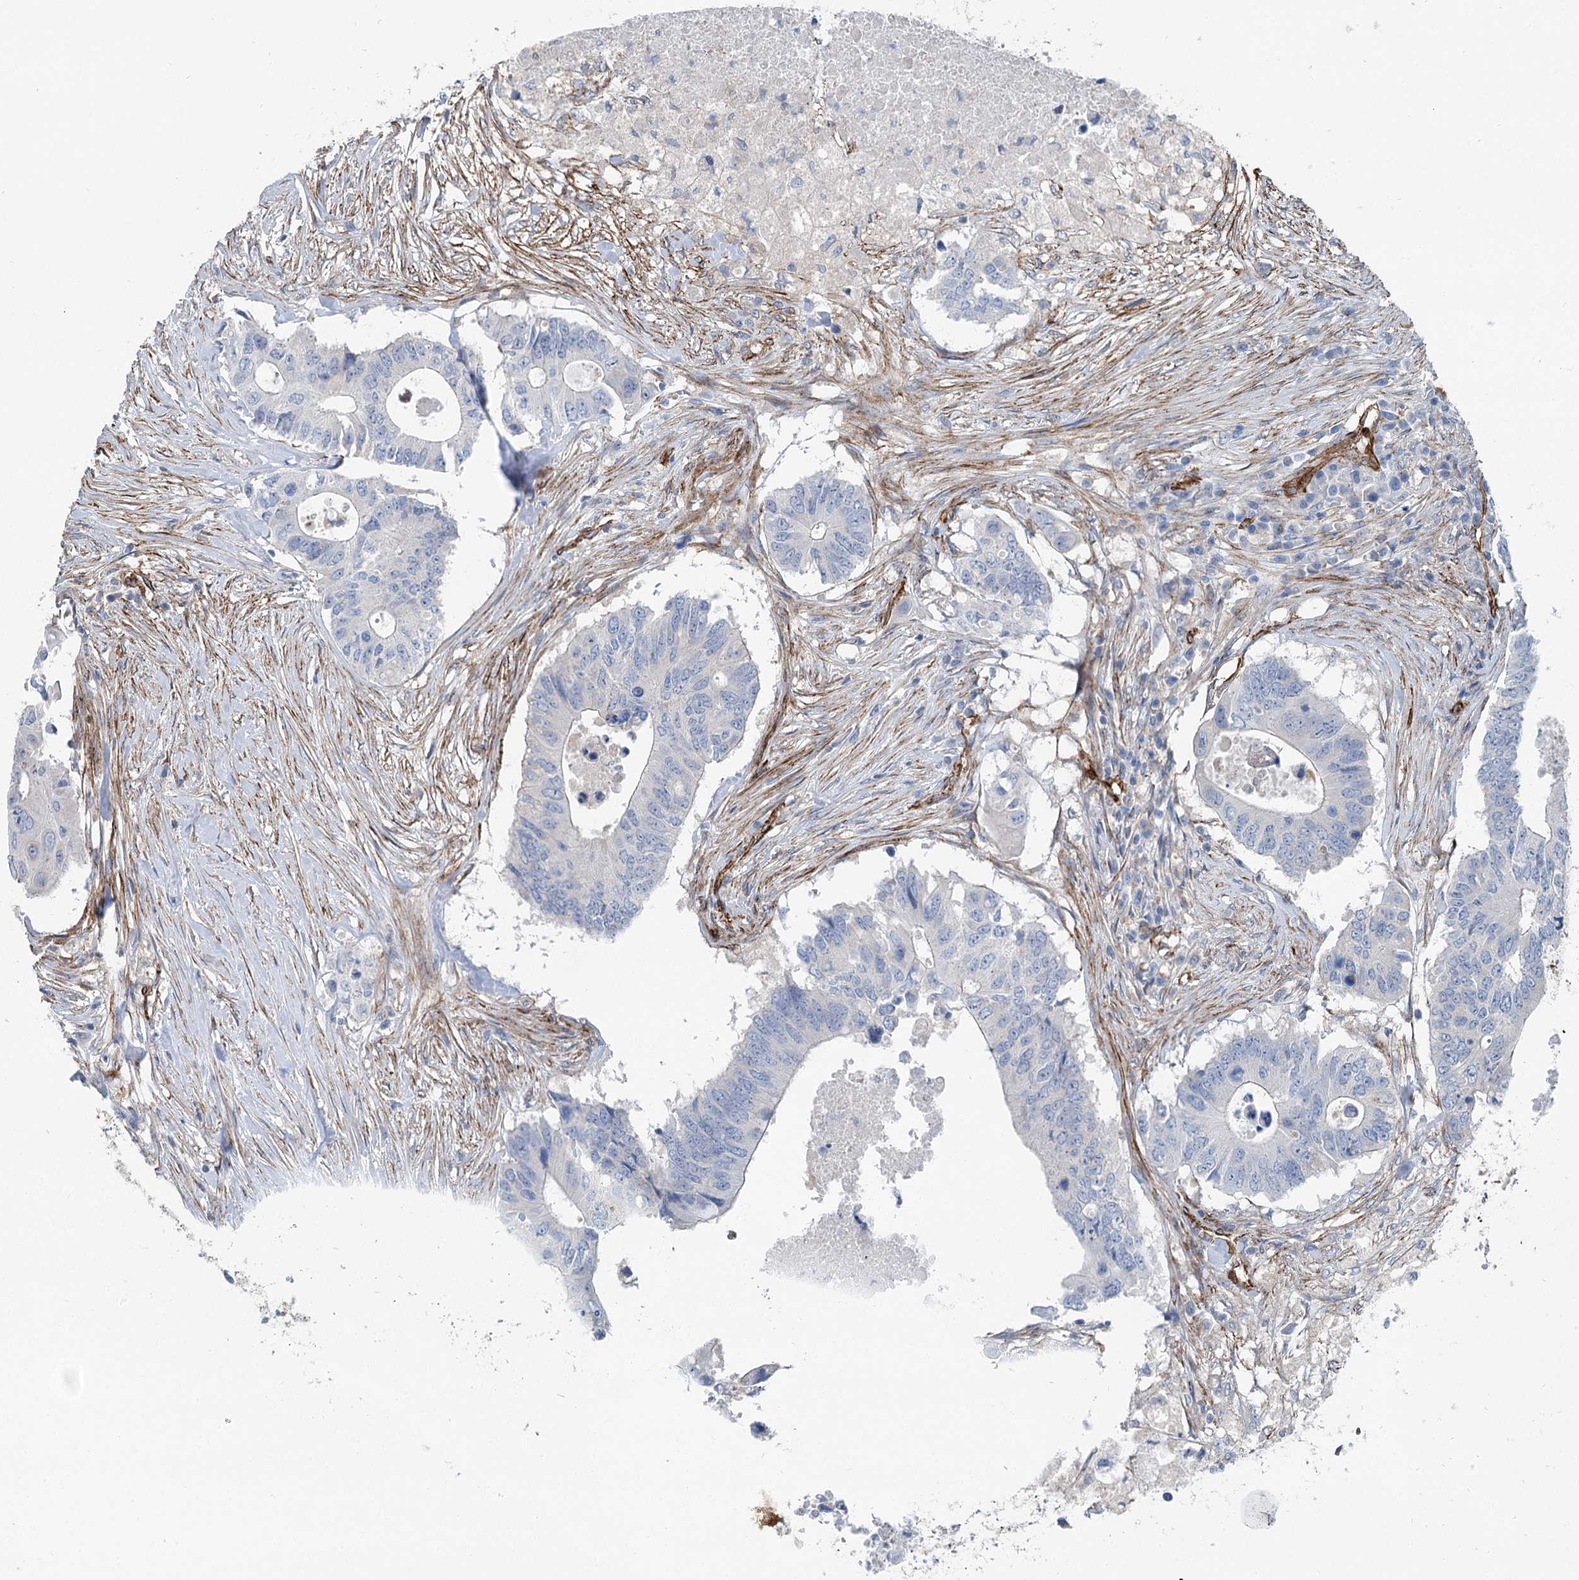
{"staining": {"intensity": "negative", "quantity": "none", "location": "none"}, "tissue": "colorectal cancer", "cell_type": "Tumor cells", "image_type": "cancer", "snomed": [{"axis": "morphology", "description": "Adenocarcinoma, NOS"}, {"axis": "topography", "description": "Colon"}], "caption": "A photomicrograph of human colorectal cancer (adenocarcinoma) is negative for staining in tumor cells.", "gene": "IQSEC1", "patient": {"sex": "male", "age": 71}}